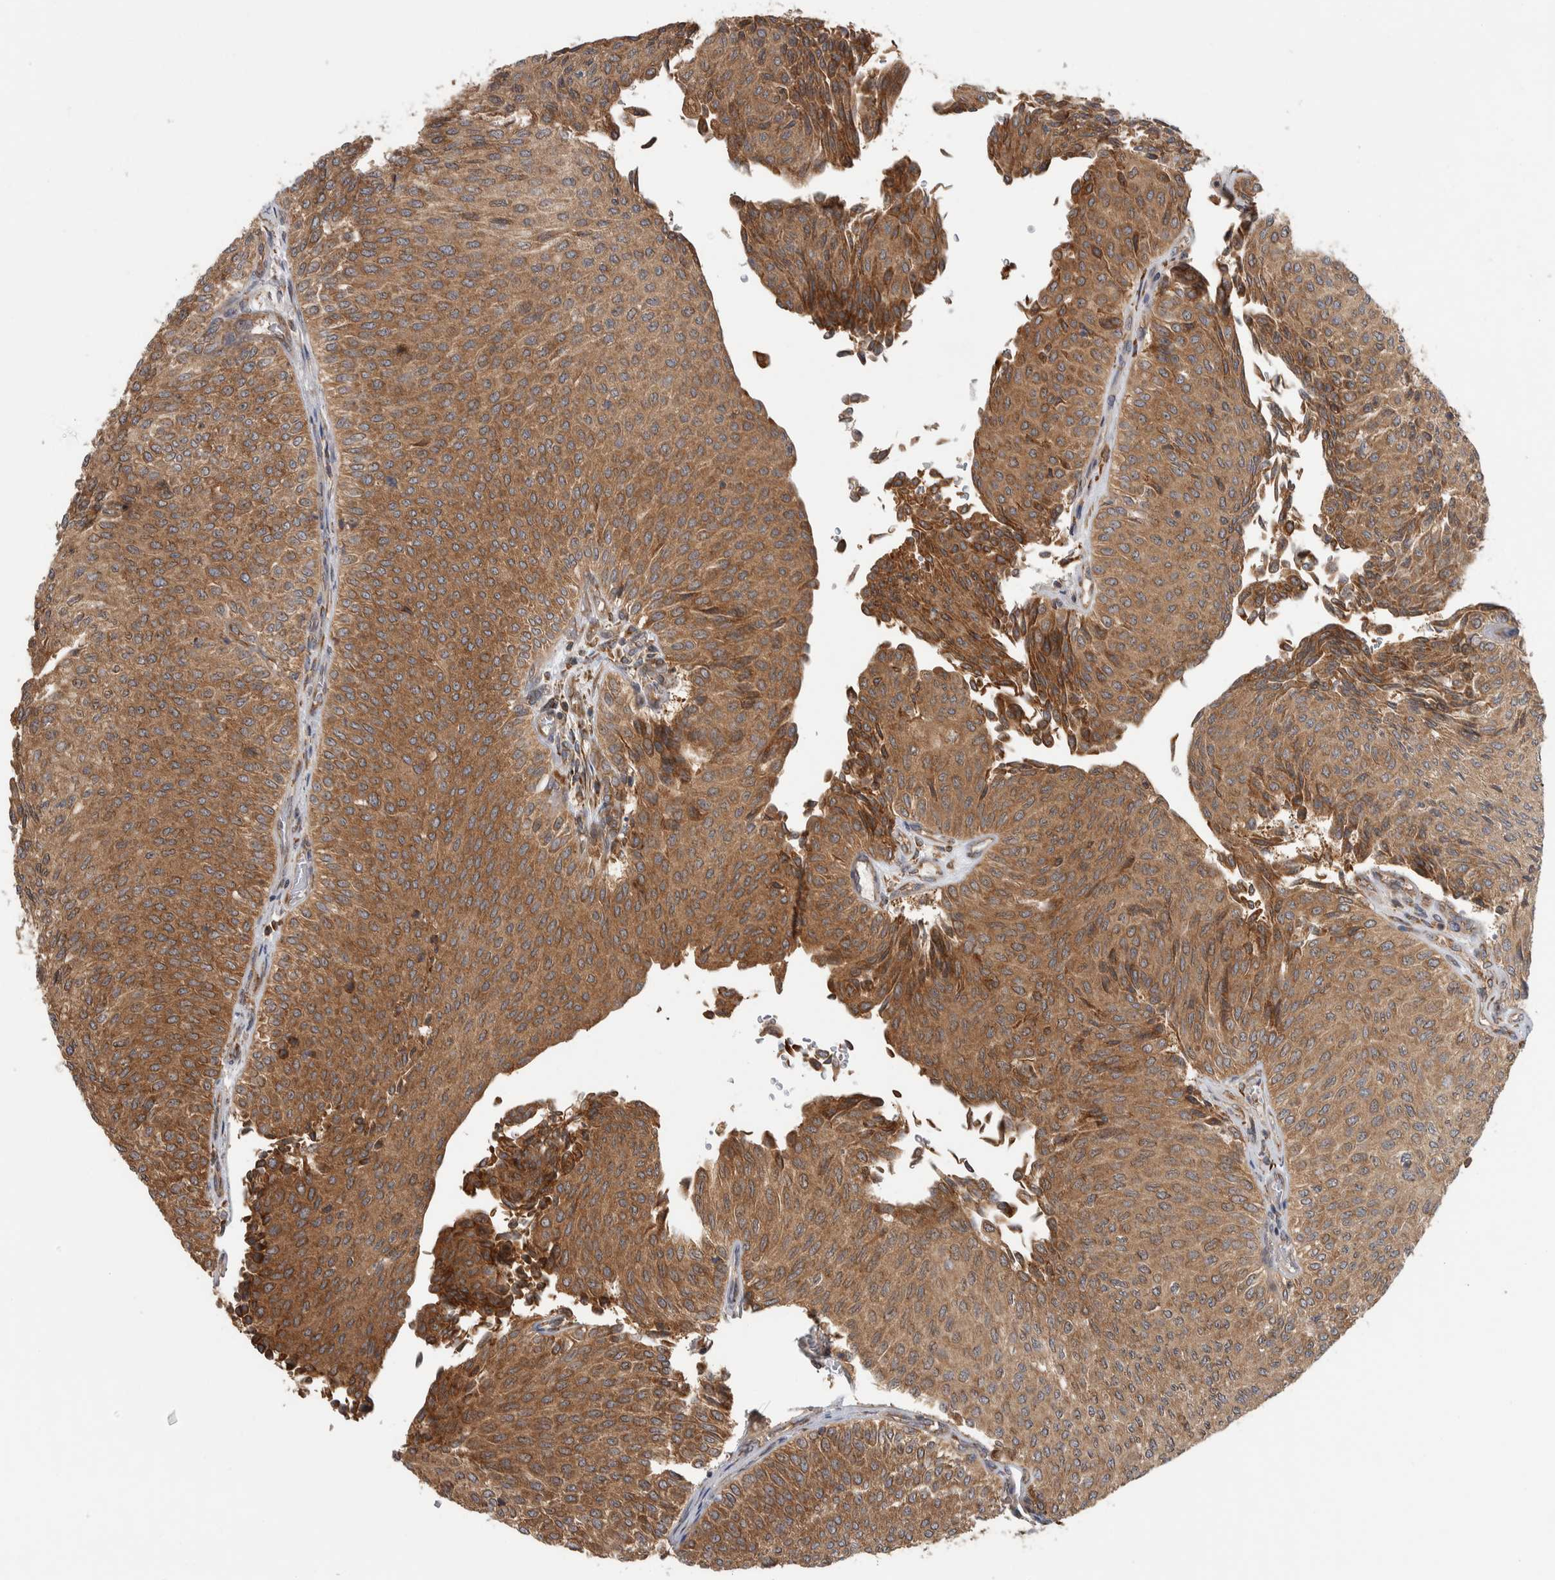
{"staining": {"intensity": "moderate", "quantity": ">75%", "location": "cytoplasmic/membranous"}, "tissue": "urothelial cancer", "cell_type": "Tumor cells", "image_type": "cancer", "snomed": [{"axis": "morphology", "description": "Urothelial carcinoma, Low grade"}, {"axis": "topography", "description": "Urinary bladder"}], "caption": "Immunohistochemistry (IHC) histopathology image of neoplastic tissue: urothelial carcinoma (low-grade) stained using immunohistochemistry (IHC) reveals medium levels of moderate protein expression localized specifically in the cytoplasmic/membranous of tumor cells, appearing as a cytoplasmic/membranous brown color.", "gene": "EIF3H", "patient": {"sex": "male", "age": 78}}